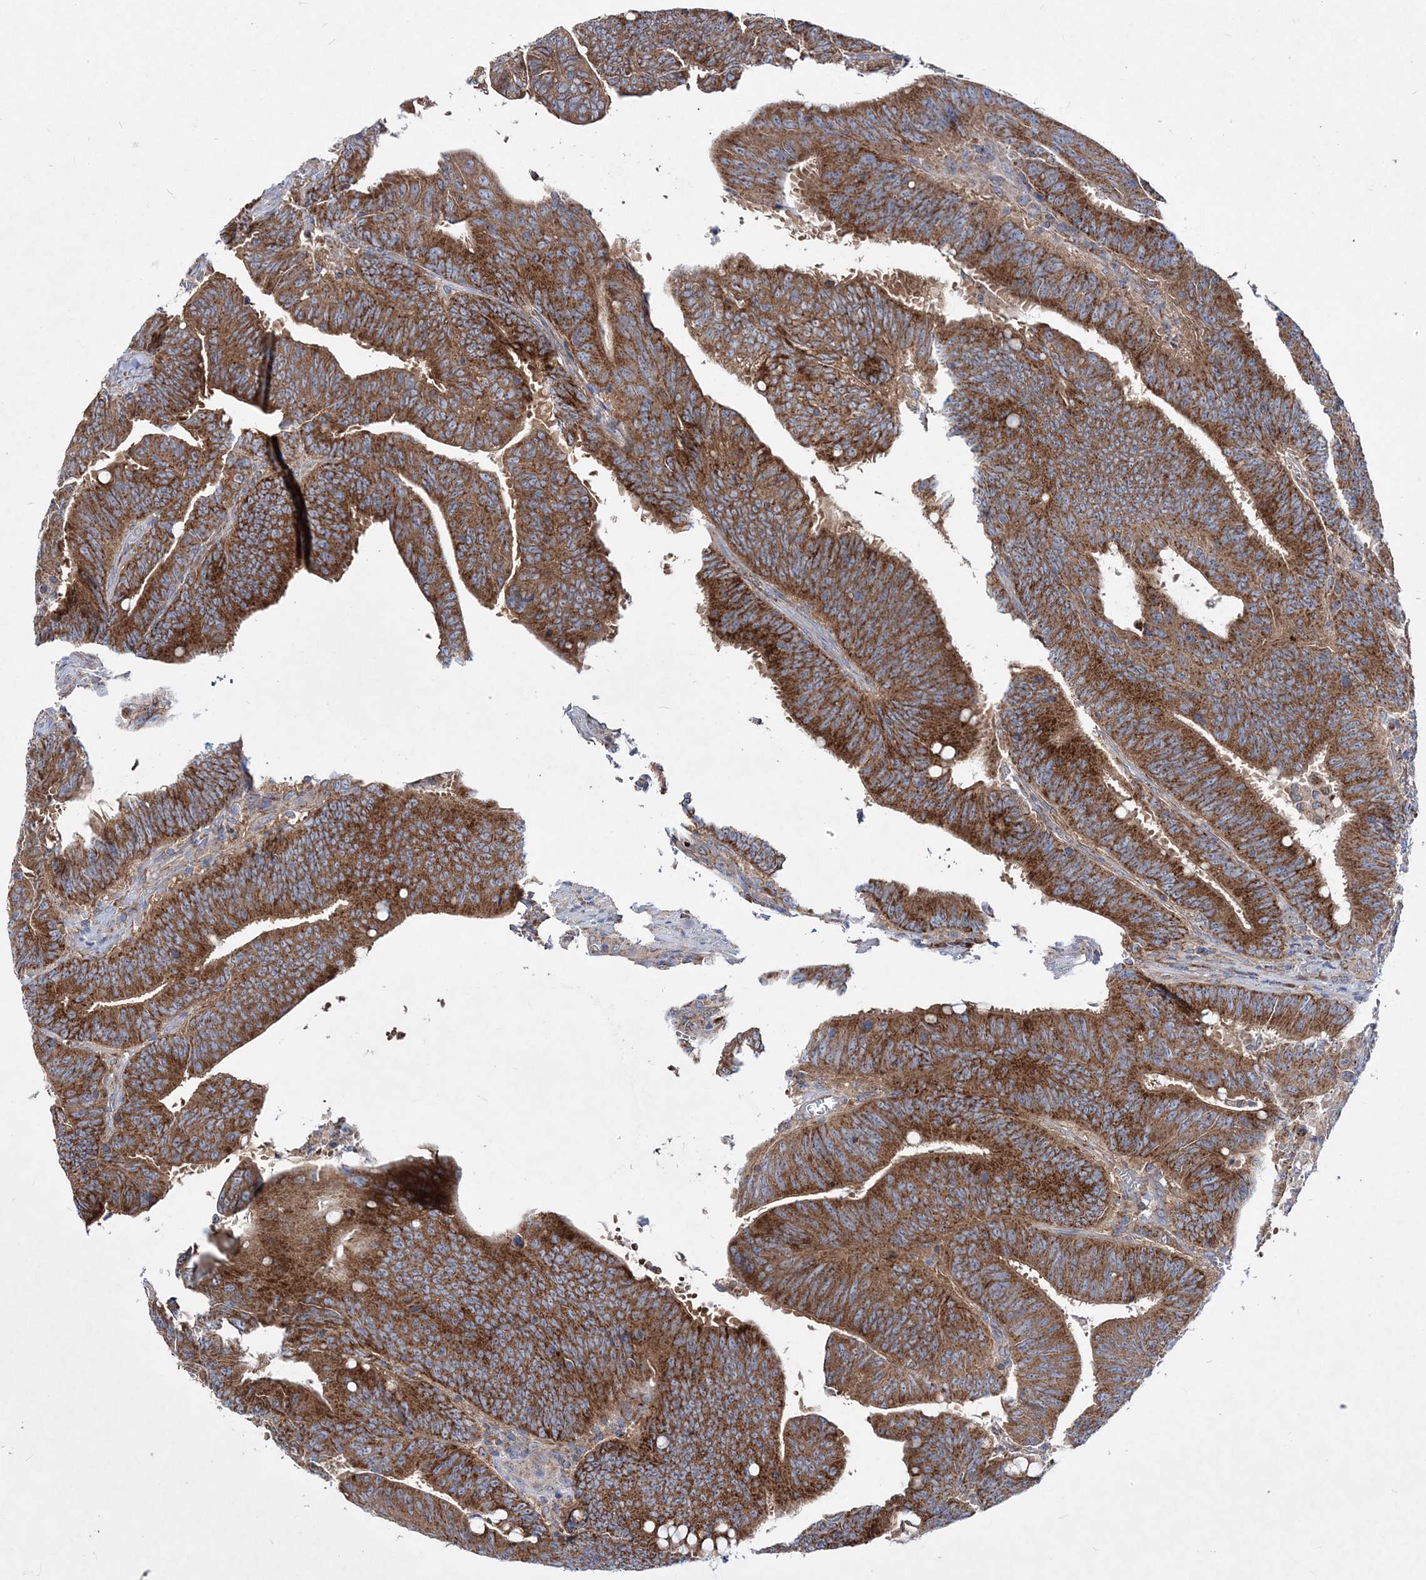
{"staining": {"intensity": "strong", "quantity": ">75%", "location": "cytoplasmic/membranous"}, "tissue": "colorectal cancer", "cell_type": "Tumor cells", "image_type": "cancer", "snomed": [{"axis": "morphology", "description": "Adenocarcinoma, NOS"}, {"axis": "topography", "description": "Colon"}], "caption": "Colorectal cancer tissue exhibits strong cytoplasmic/membranous expression in approximately >75% of tumor cells", "gene": "NGLY1", "patient": {"sex": "male", "age": 45}}